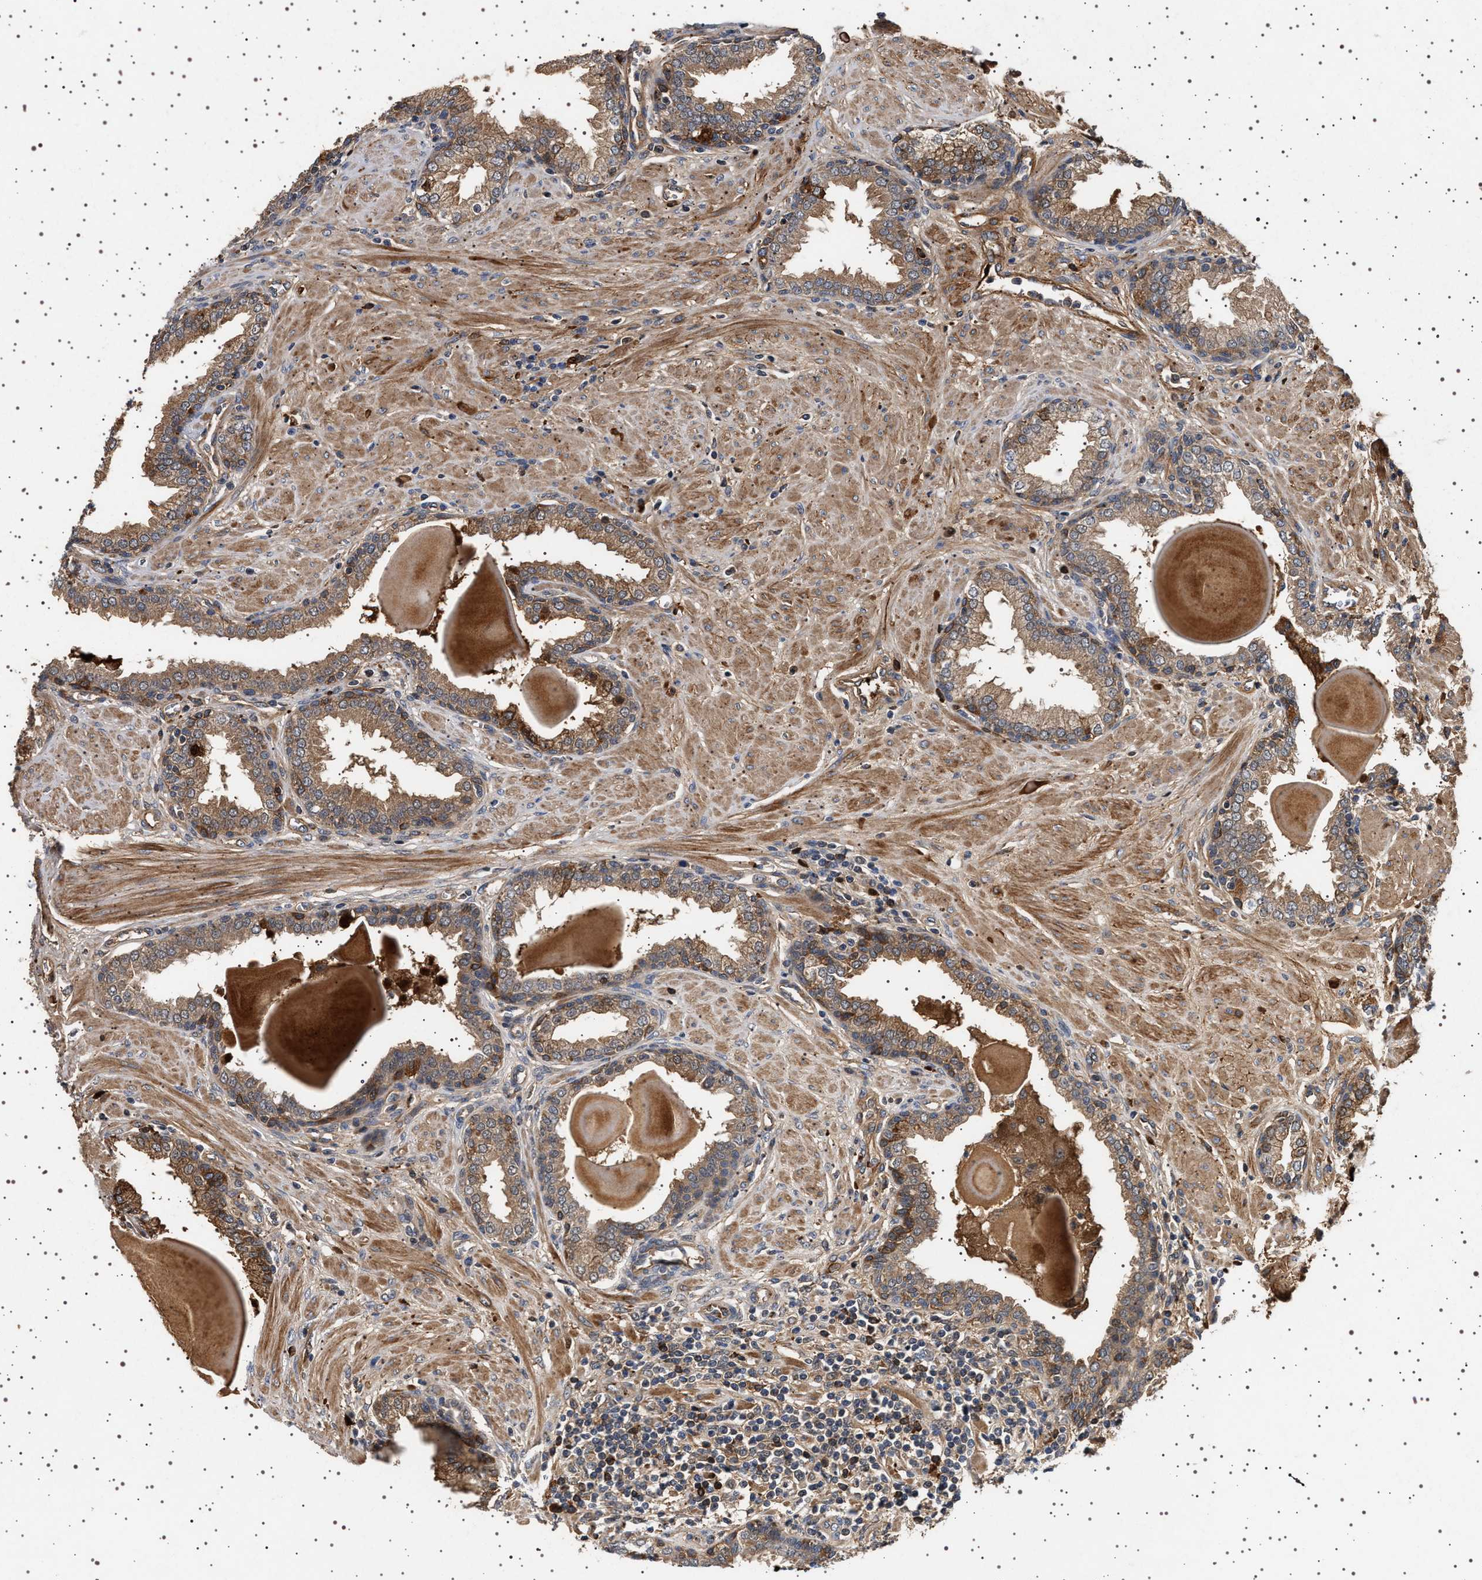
{"staining": {"intensity": "moderate", "quantity": ">75%", "location": "cytoplasmic/membranous"}, "tissue": "prostate", "cell_type": "Glandular cells", "image_type": "normal", "snomed": [{"axis": "morphology", "description": "Normal tissue, NOS"}, {"axis": "topography", "description": "Prostate"}], "caption": "Glandular cells display moderate cytoplasmic/membranous staining in about >75% of cells in normal prostate. Nuclei are stained in blue.", "gene": "FICD", "patient": {"sex": "male", "age": 51}}